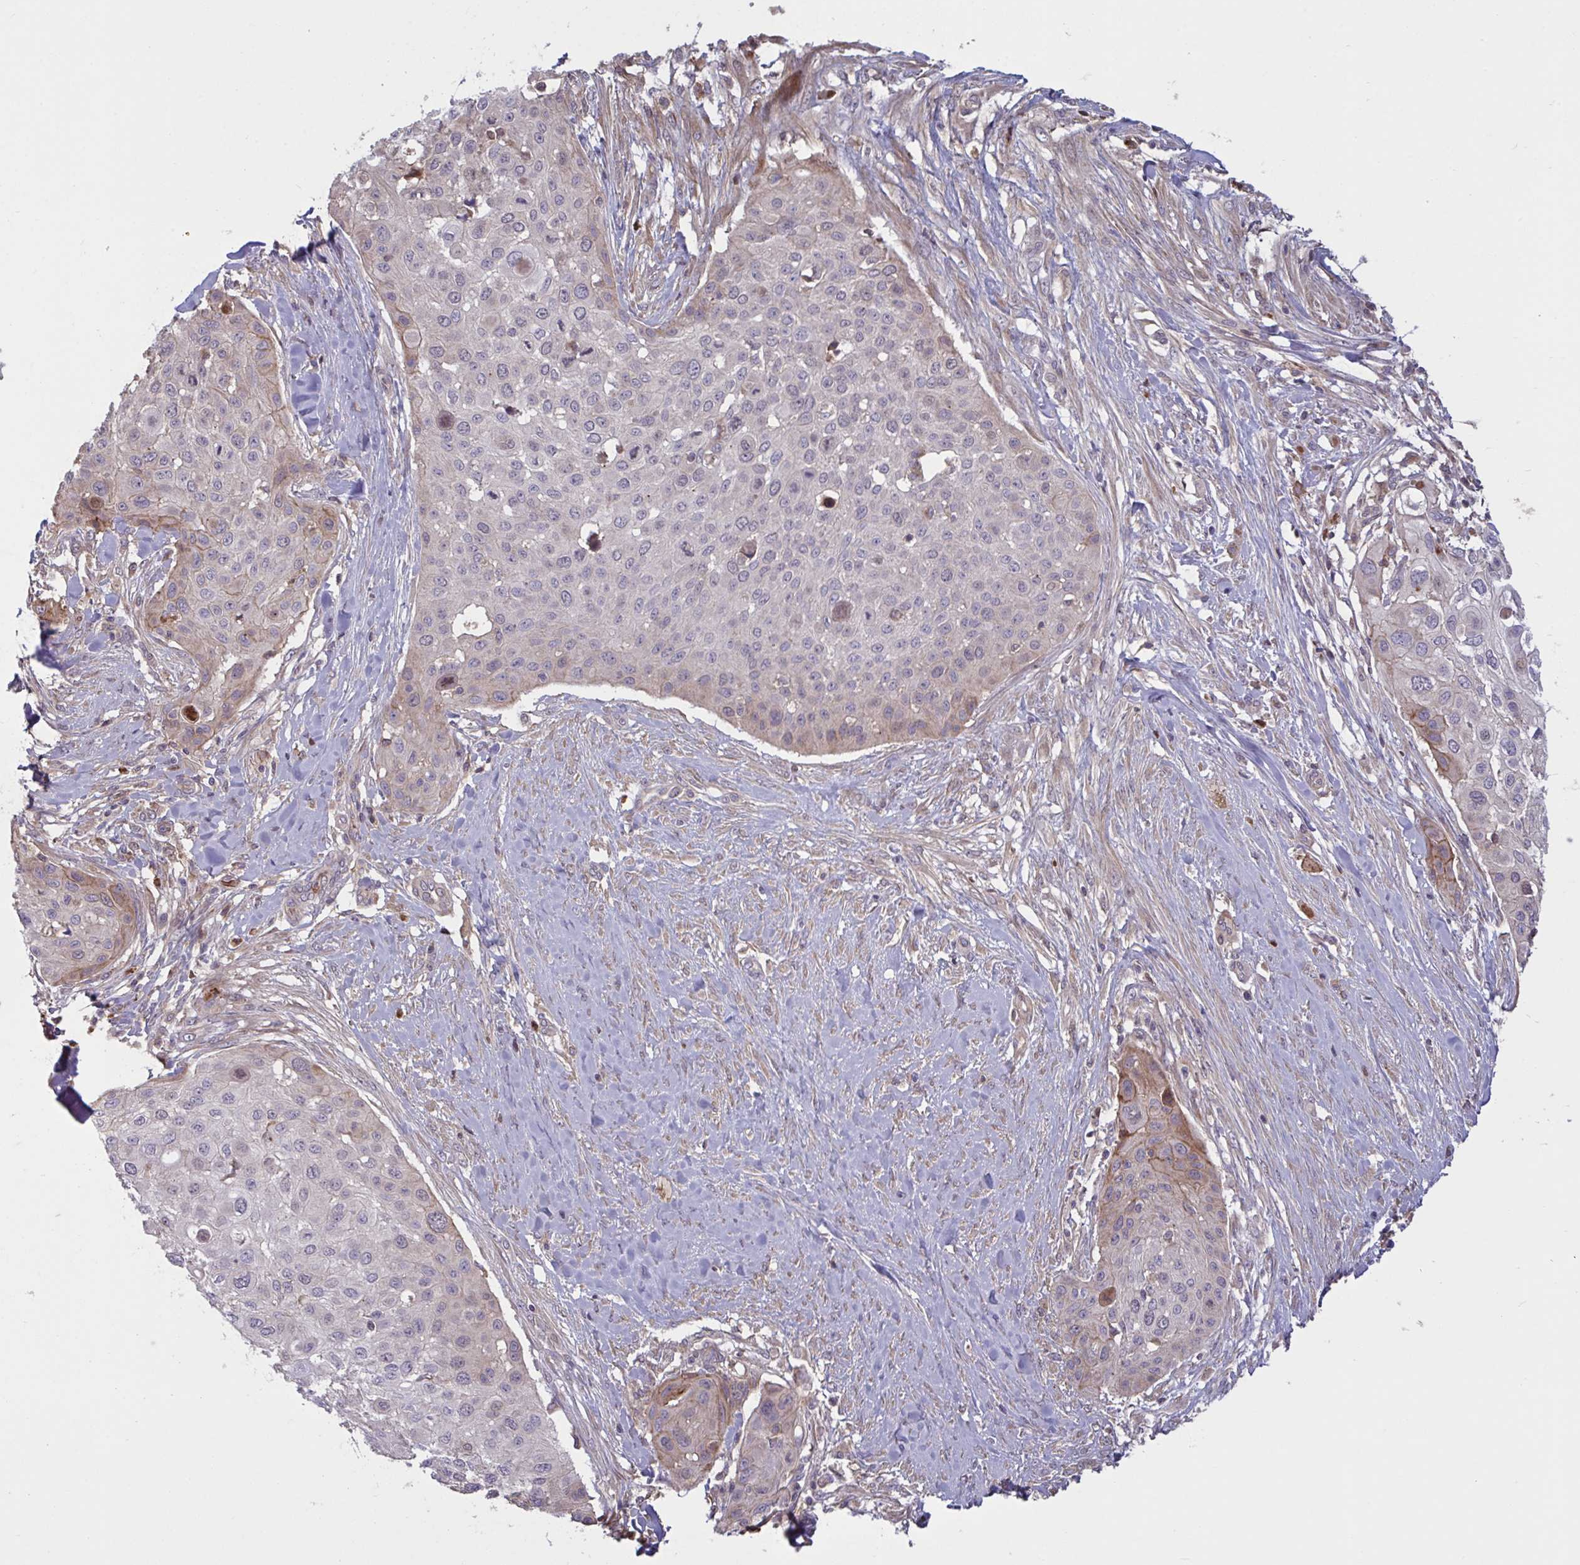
{"staining": {"intensity": "negative", "quantity": "none", "location": "none"}, "tissue": "skin cancer", "cell_type": "Tumor cells", "image_type": "cancer", "snomed": [{"axis": "morphology", "description": "Squamous cell carcinoma, NOS"}, {"axis": "topography", "description": "Skin"}], "caption": "Immunohistochemical staining of human skin cancer (squamous cell carcinoma) exhibits no significant positivity in tumor cells.", "gene": "IL1R1", "patient": {"sex": "female", "age": 87}}